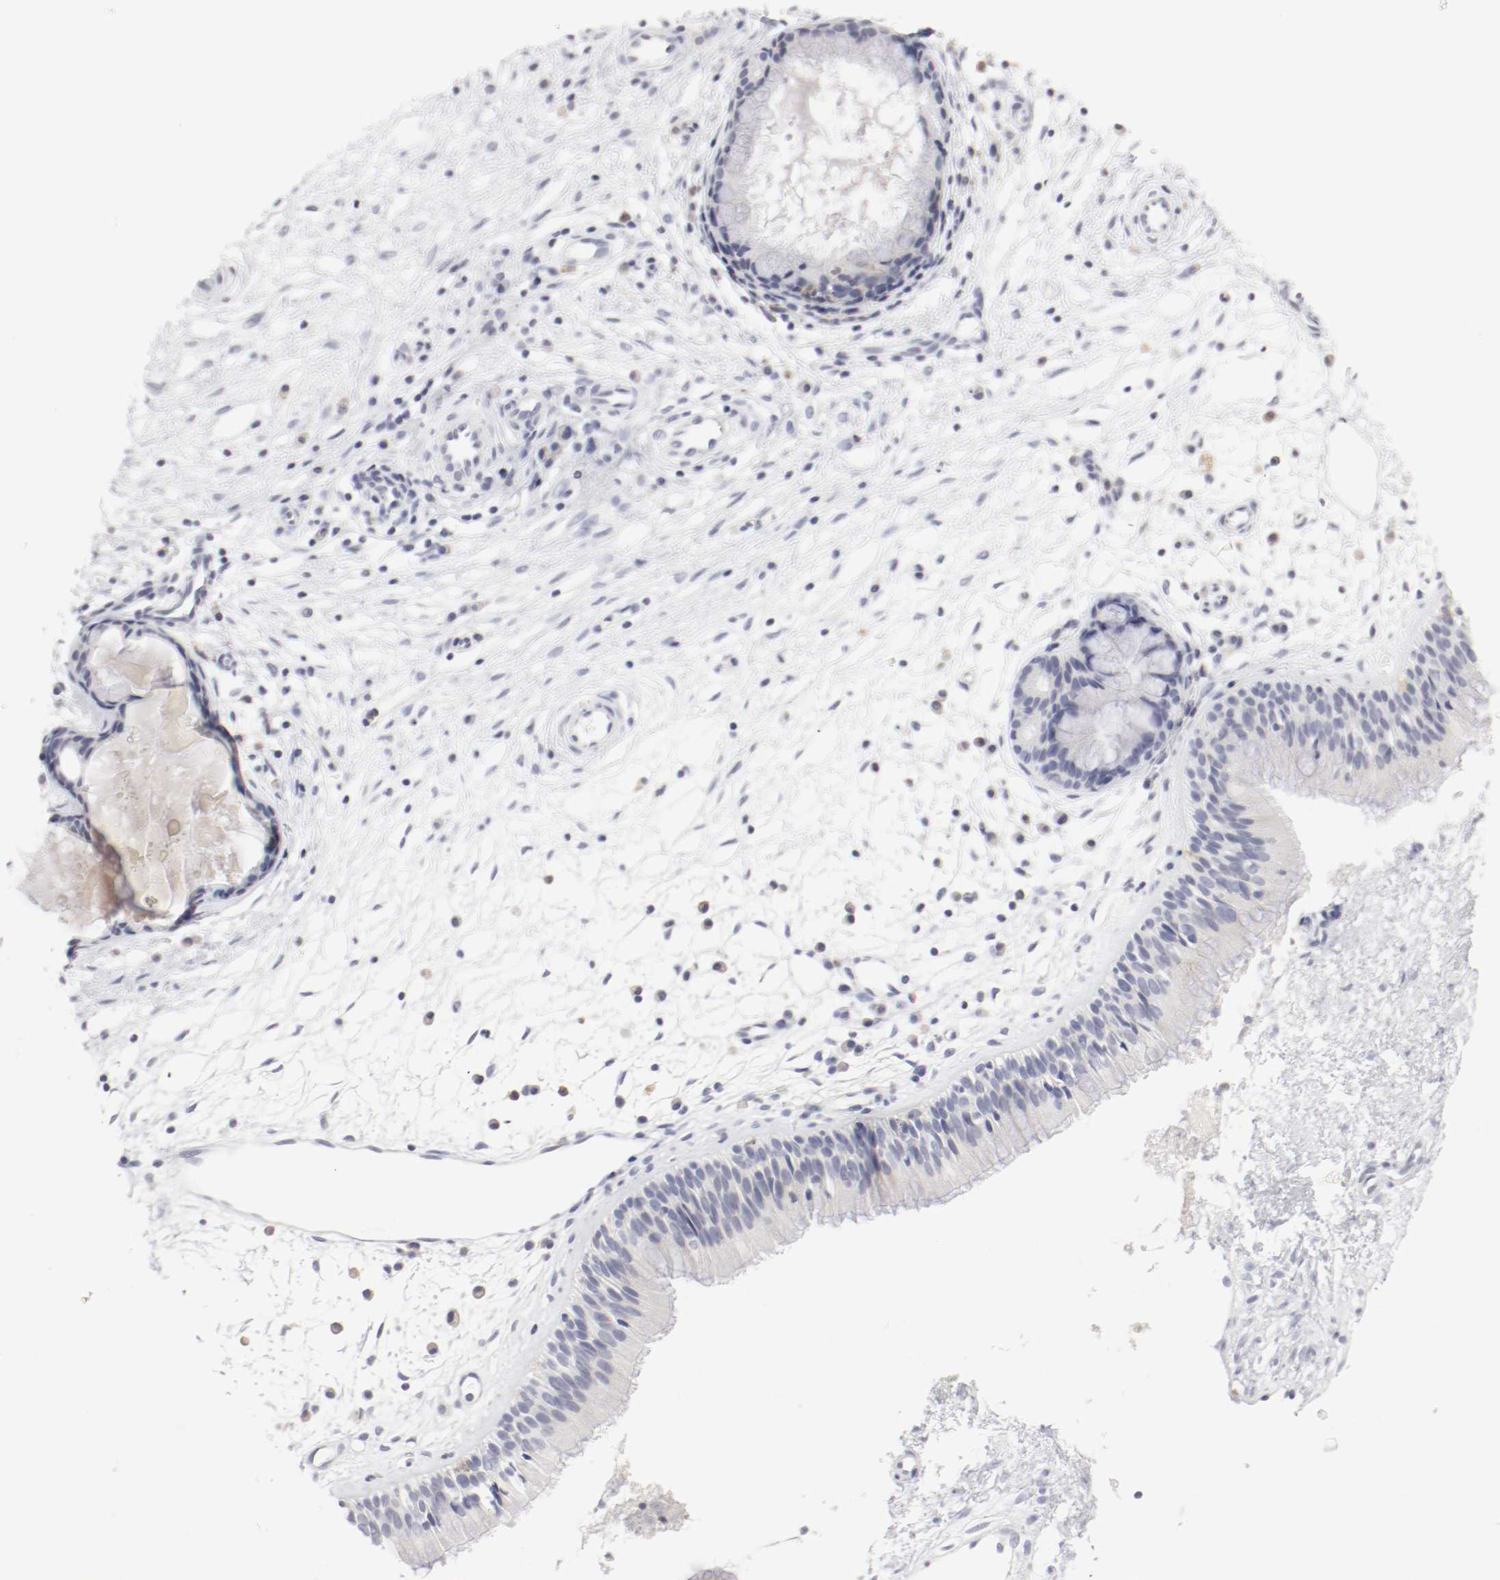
{"staining": {"intensity": "negative", "quantity": "none", "location": "none"}, "tissue": "nasopharynx", "cell_type": "Respiratory epithelial cells", "image_type": "normal", "snomed": [{"axis": "morphology", "description": "Normal tissue, NOS"}, {"axis": "topography", "description": "Nasopharynx"}], "caption": "DAB (3,3'-diaminobenzidine) immunohistochemical staining of normal nasopharynx reveals no significant expression in respiratory epithelial cells. Brightfield microscopy of immunohistochemistry (IHC) stained with DAB (3,3'-diaminobenzidine) (brown) and hematoxylin (blue), captured at high magnification.", "gene": "ITGAX", "patient": {"sex": "male", "age": 21}}